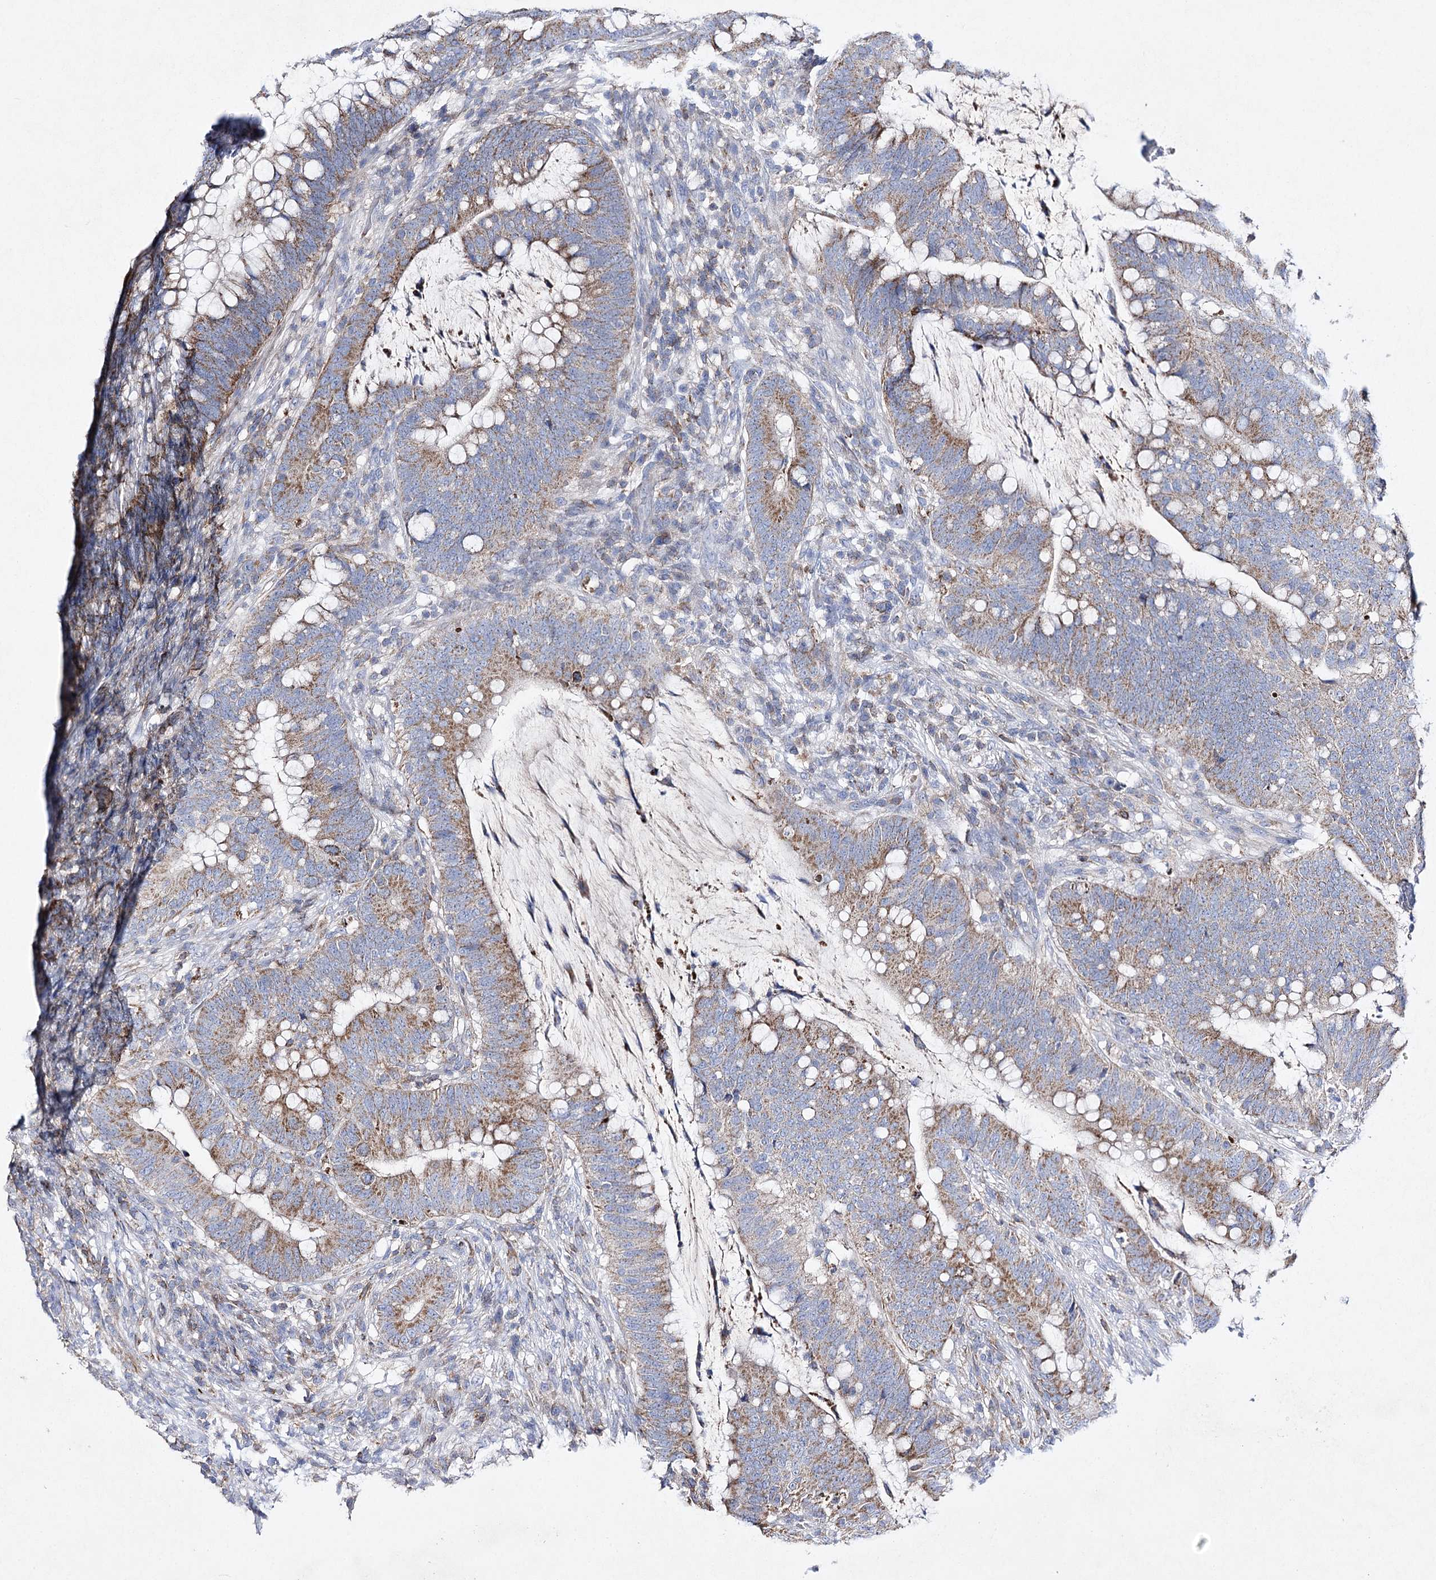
{"staining": {"intensity": "moderate", "quantity": ">75%", "location": "cytoplasmic/membranous"}, "tissue": "colorectal cancer", "cell_type": "Tumor cells", "image_type": "cancer", "snomed": [{"axis": "morphology", "description": "Adenocarcinoma, NOS"}, {"axis": "topography", "description": "Colon"}], "caption": "Human colorectal adenocarcinoma stained with a protein marker exhibits moderate staining in tumor cells.", "gene": "COX15", "patient": {"sex": "female", "age": 66}}